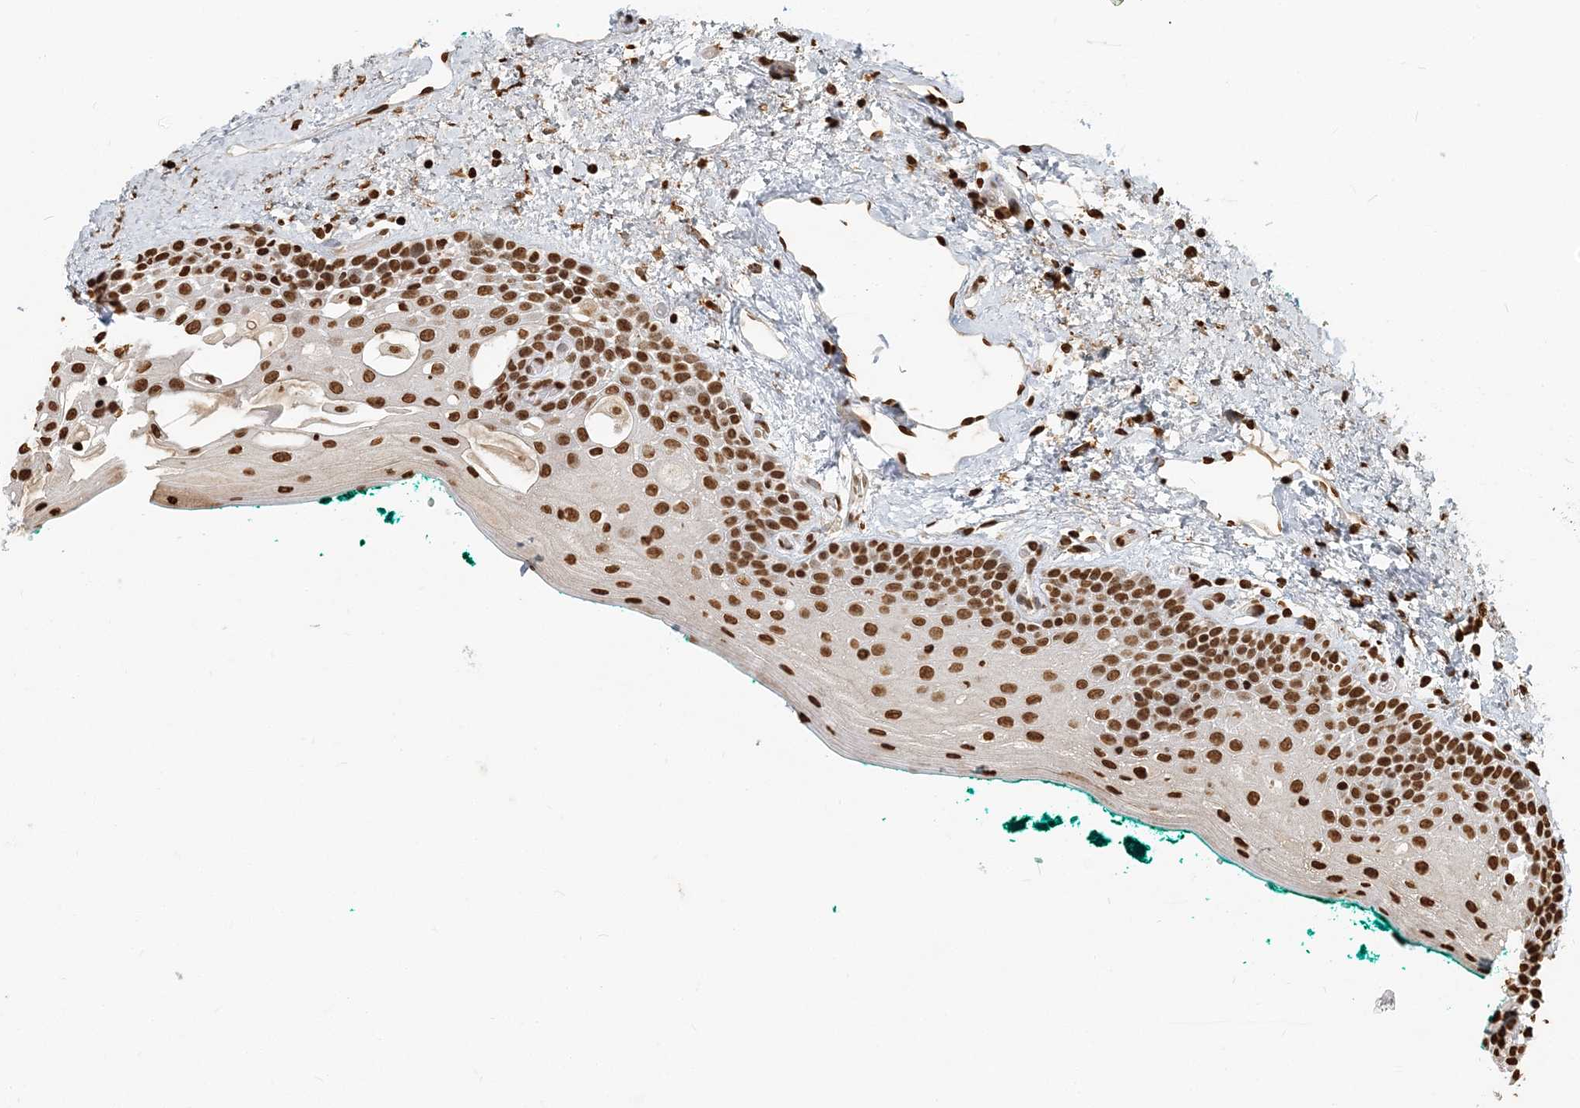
{"staining": {"intensity": "moderate", "quantity": ">75%", "location": "nuclear"}, "tissue": "oral mucosa", "cell_type": "Squamous epithelial cells", "image_type": "normal", "snomed": [{"axis": "morphology", "description": "Normal tissue, NOS"}, {"axis": "topography", "description": "Oral tissue"}], "caption": "Unremarkable oral mucosa reveals moderate nuclear positivity in about >75% of squamous epithelial cells.", "gene": "H3", "patient": {"sex": "female", "age": 70}}